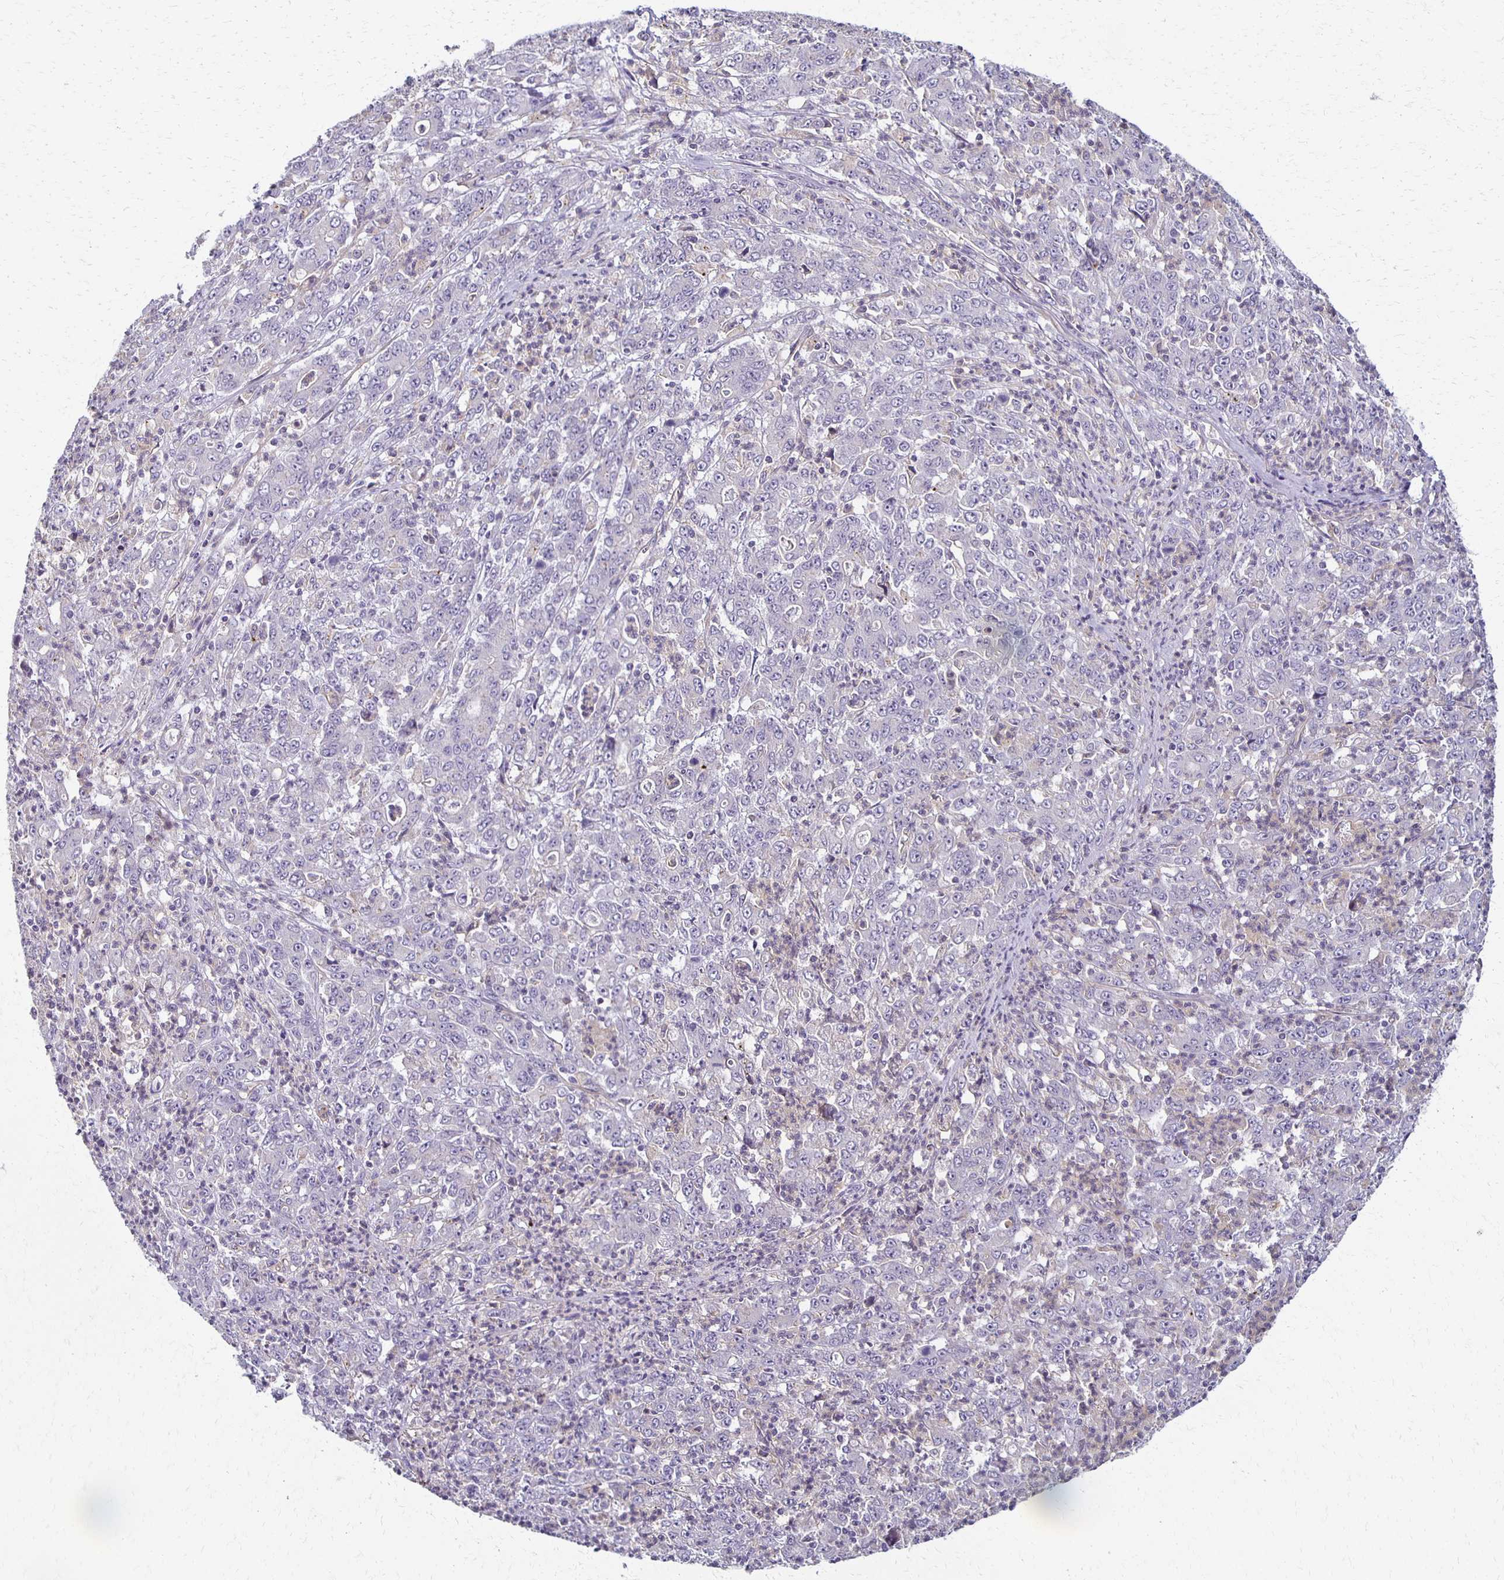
{"staining": {"intensity": "negative", "quantity": "none", "location": "none"}, "tissue": "stomach cancer", "cell_type": "Tumor cells", "image_type": "cancer", "snomed": [{"axis": "morphology", "description": "Adenocarcinoma, NOS"}, {"axis": "topography", "description": "Stomach, lower"}], "caption": "This is an immunohistochemistry (IHC) image of human stomach adenocarcinoma. There is no positivity in tumor cells.", "gene": "GPX4", "patient": {"sex": "female", "age": 71}}